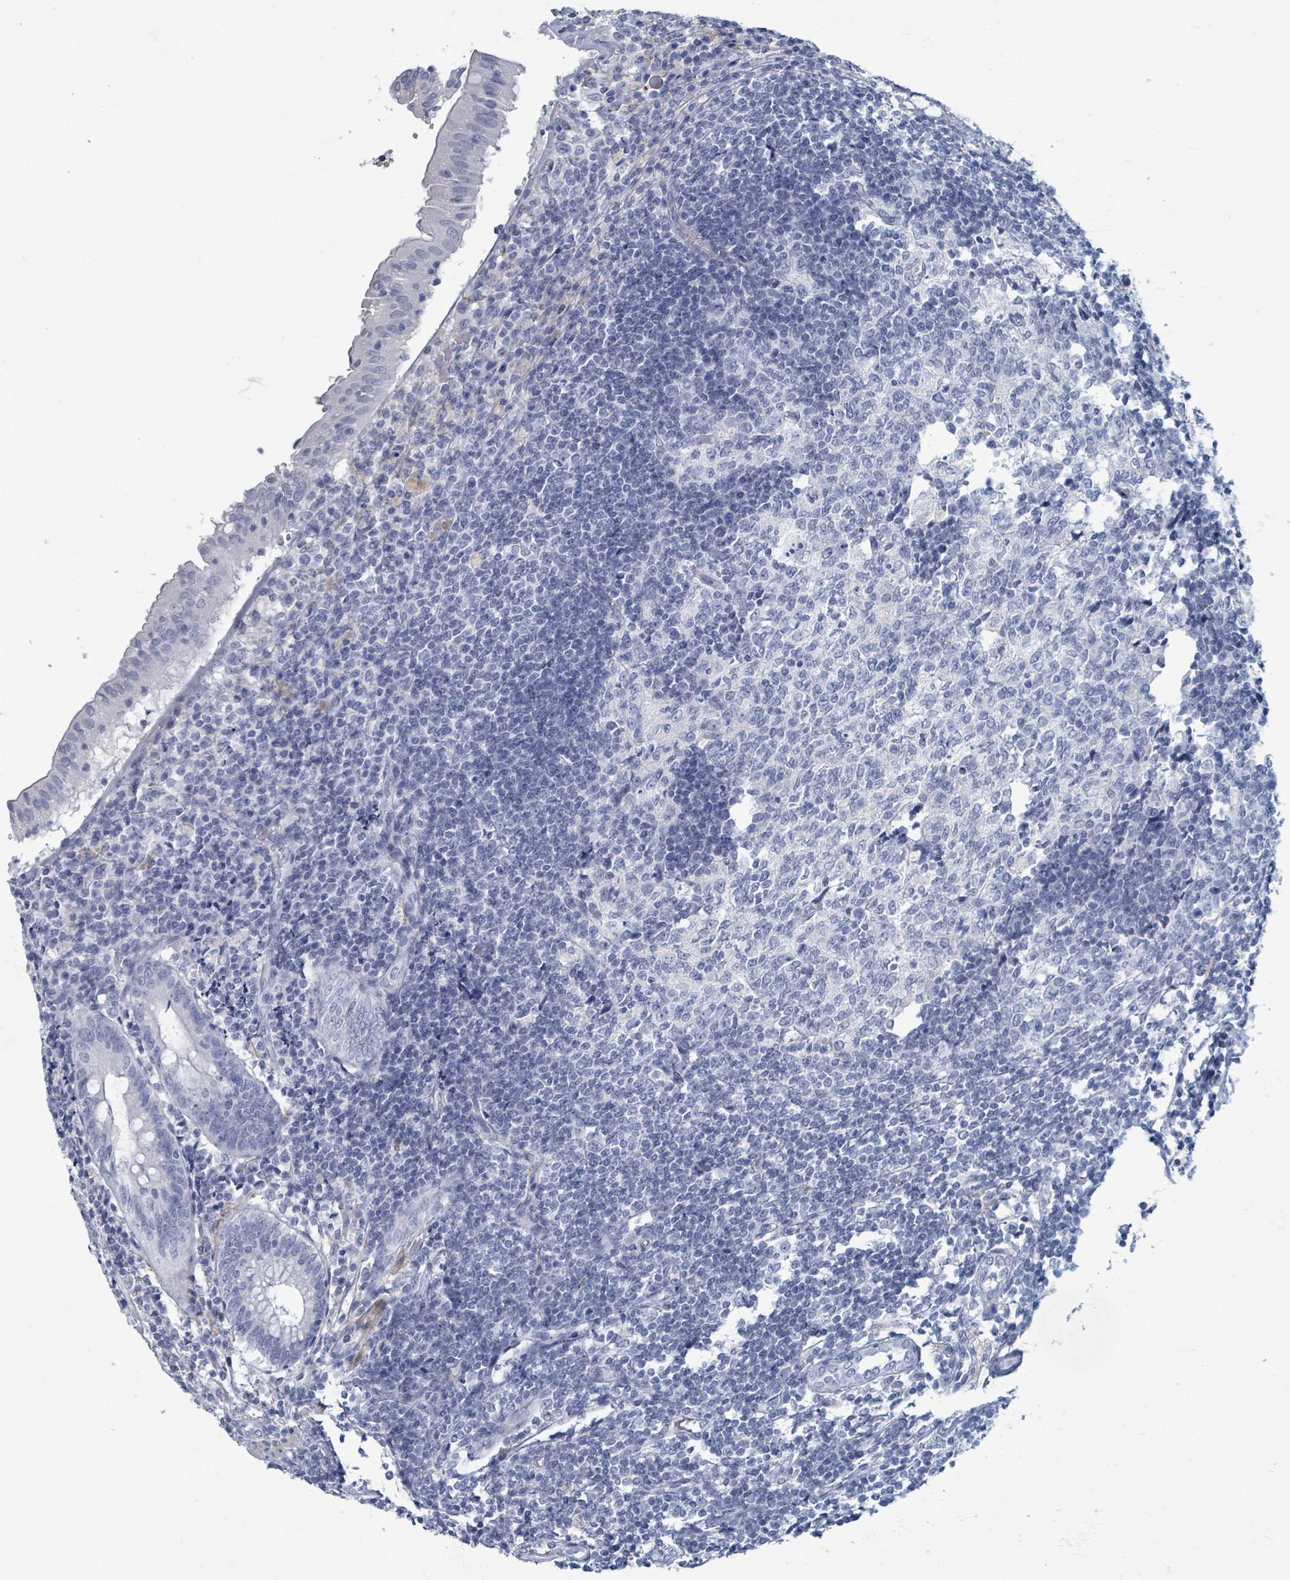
{"staining": {"intensity": "negative", "quantity": "none", "location": "none"}, "tissue": "appendix", "cell_type": "Glandular cells", "image_type": "normal", "snomed": [{"axis": "morphology", "description": "Normal tissue, NOS"}, {"axis": "topography", "description": "Appendix"}], "caption": "Immunohistochemistry photomicrograph of benign appendix: appendix stained with DAB (3,3'-diaminobenzidine) reveals no significant protein staining in glandular cells.", "gene": "TAS2R1", "patient": {"sex": "male", "age": 55}}